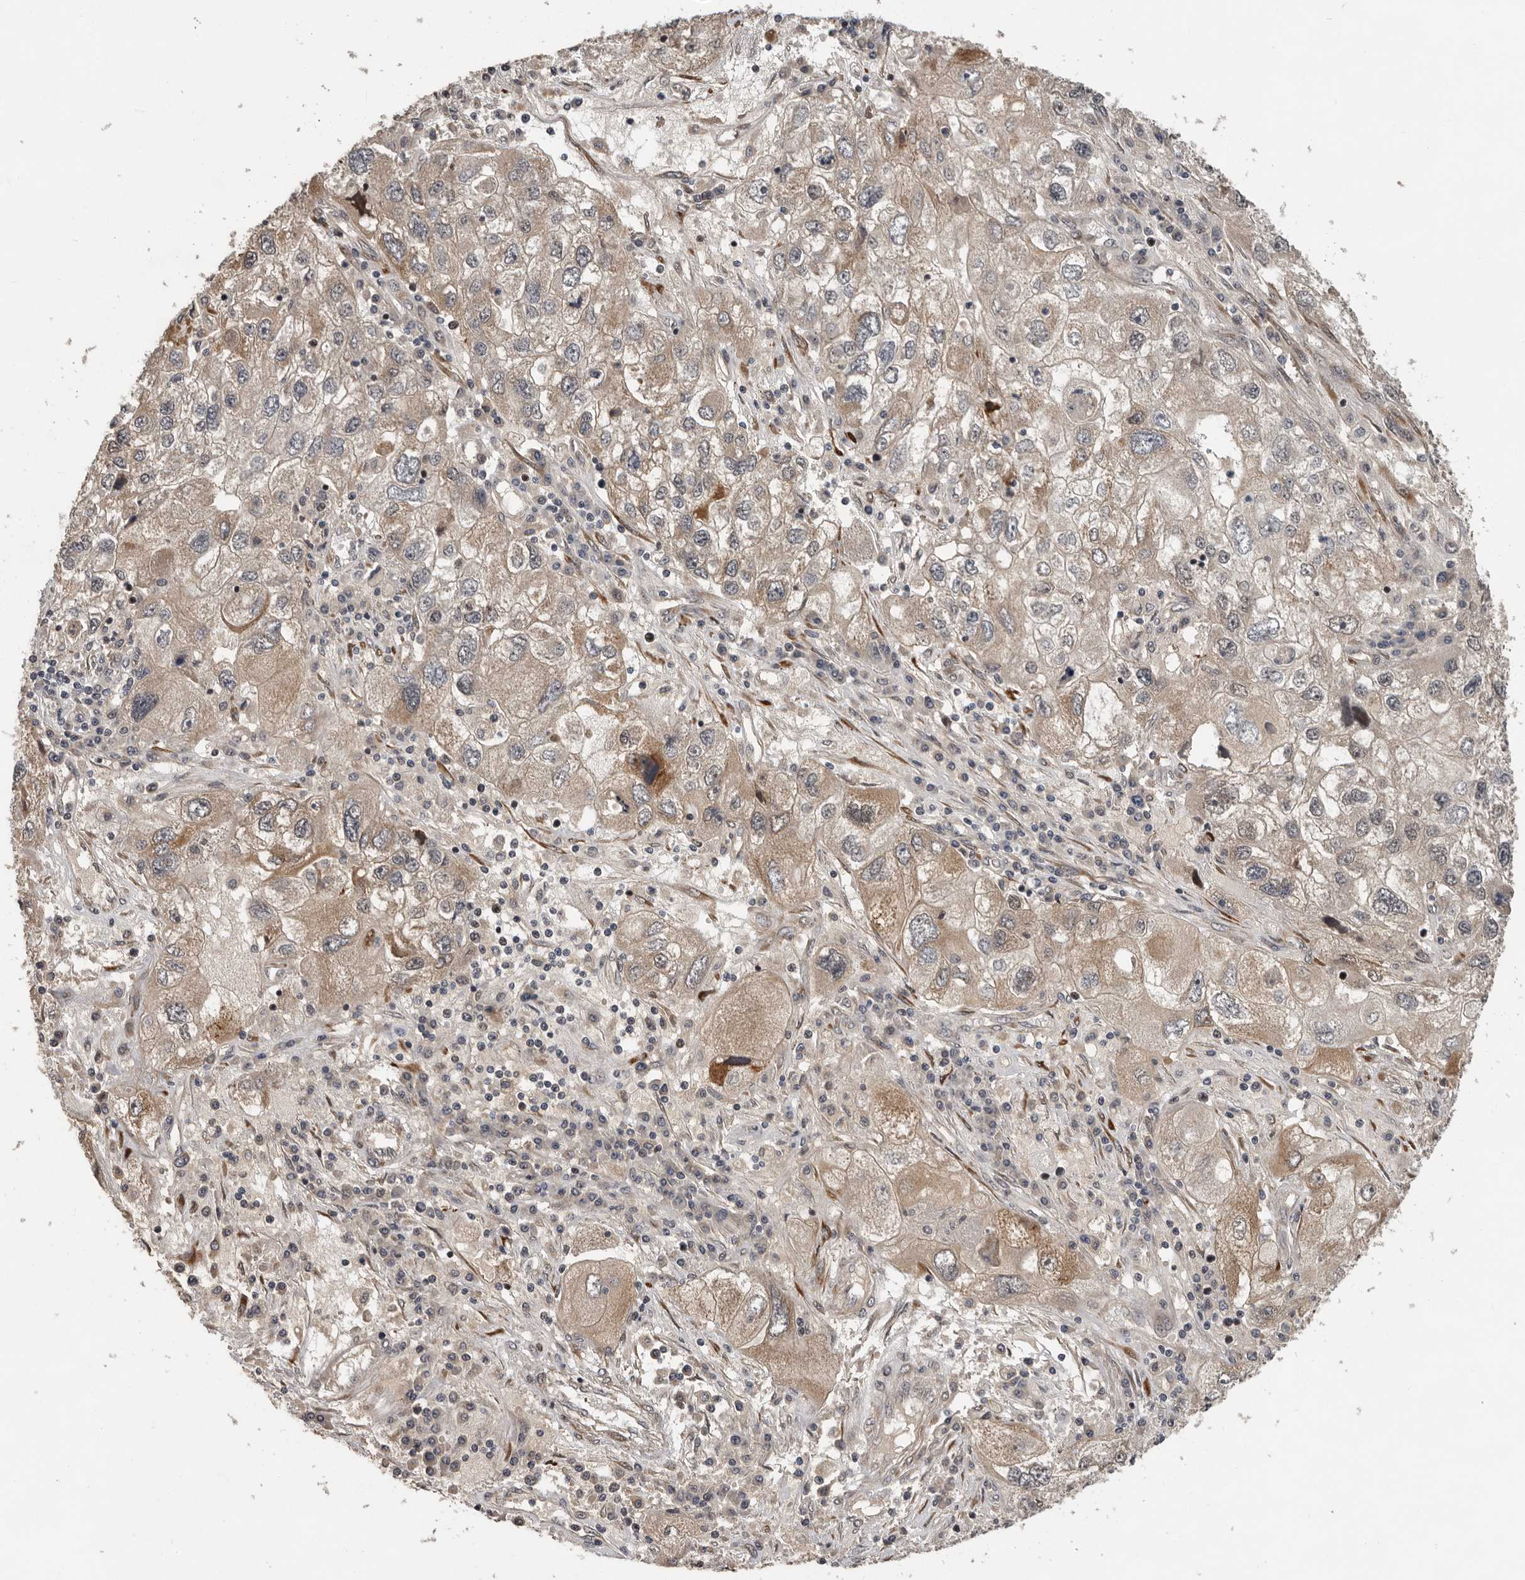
{"staining": {"intensity": "weak", "quantity": ">75%", "location": "cytoplasmic/membranous,nuclear"}, "tissue": "endometrial cancer", "cell_type": "Tumor cells", "image_type": "cancer", "snomed": [{"axis": "morphology", "description": "Adenocarcinoma, NOS"}, {"axis": "topography", "description": "Endometrium"}], "caption": "Endometrial cancer (adenocarcinoma) stained with DAB IHC exhibits low levels of weak cytoplasmic/membranous and nuclear expression in about >75% of tumor cells.", "gene": "HENMT1", "patient": {"sex": "female", "age": 49}}